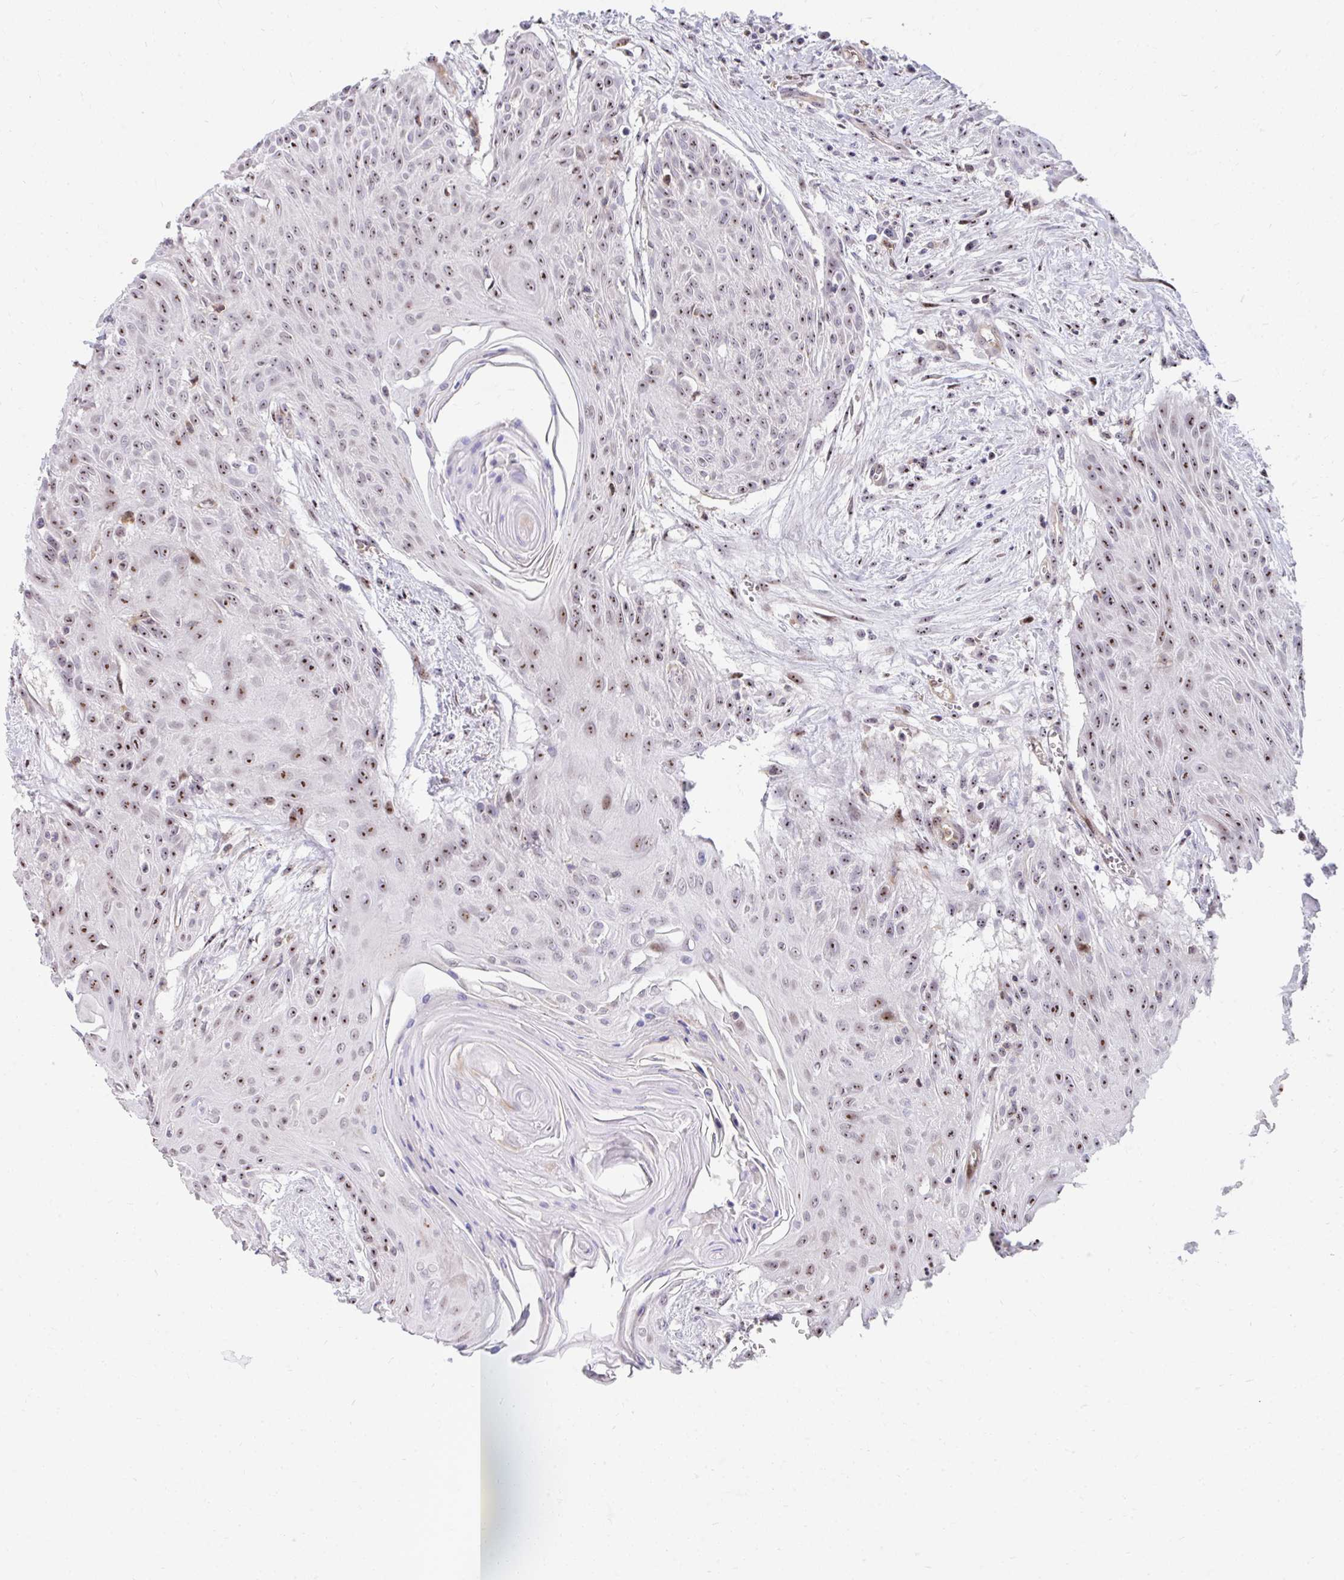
{"staining": {"intensity": "moderate", "quantity": ">75%", "location": "nuclear"}, "tissue": "head and neck cancer", "cell_type": "Tumor cells", "image_type": "cancer", "snomed": [{"axis": "morphology", "description": "Squamous cell carcinoma, NOS"}, {"axis": "topography", "description": "Lymph node"}, {"axis": "topography", "description": "Salivary gland"}, {"axis": "topography", "description": "Head-Neck"}], "caption": "A high-resolution image shows immunohistochemistry (IHC) staining of head and neck cancer, which displays moderate nuclear positivity in approximately >75% of tumor cells.", "gene": "FOXN3", "patient": {"sex": "female", "age": 74}}